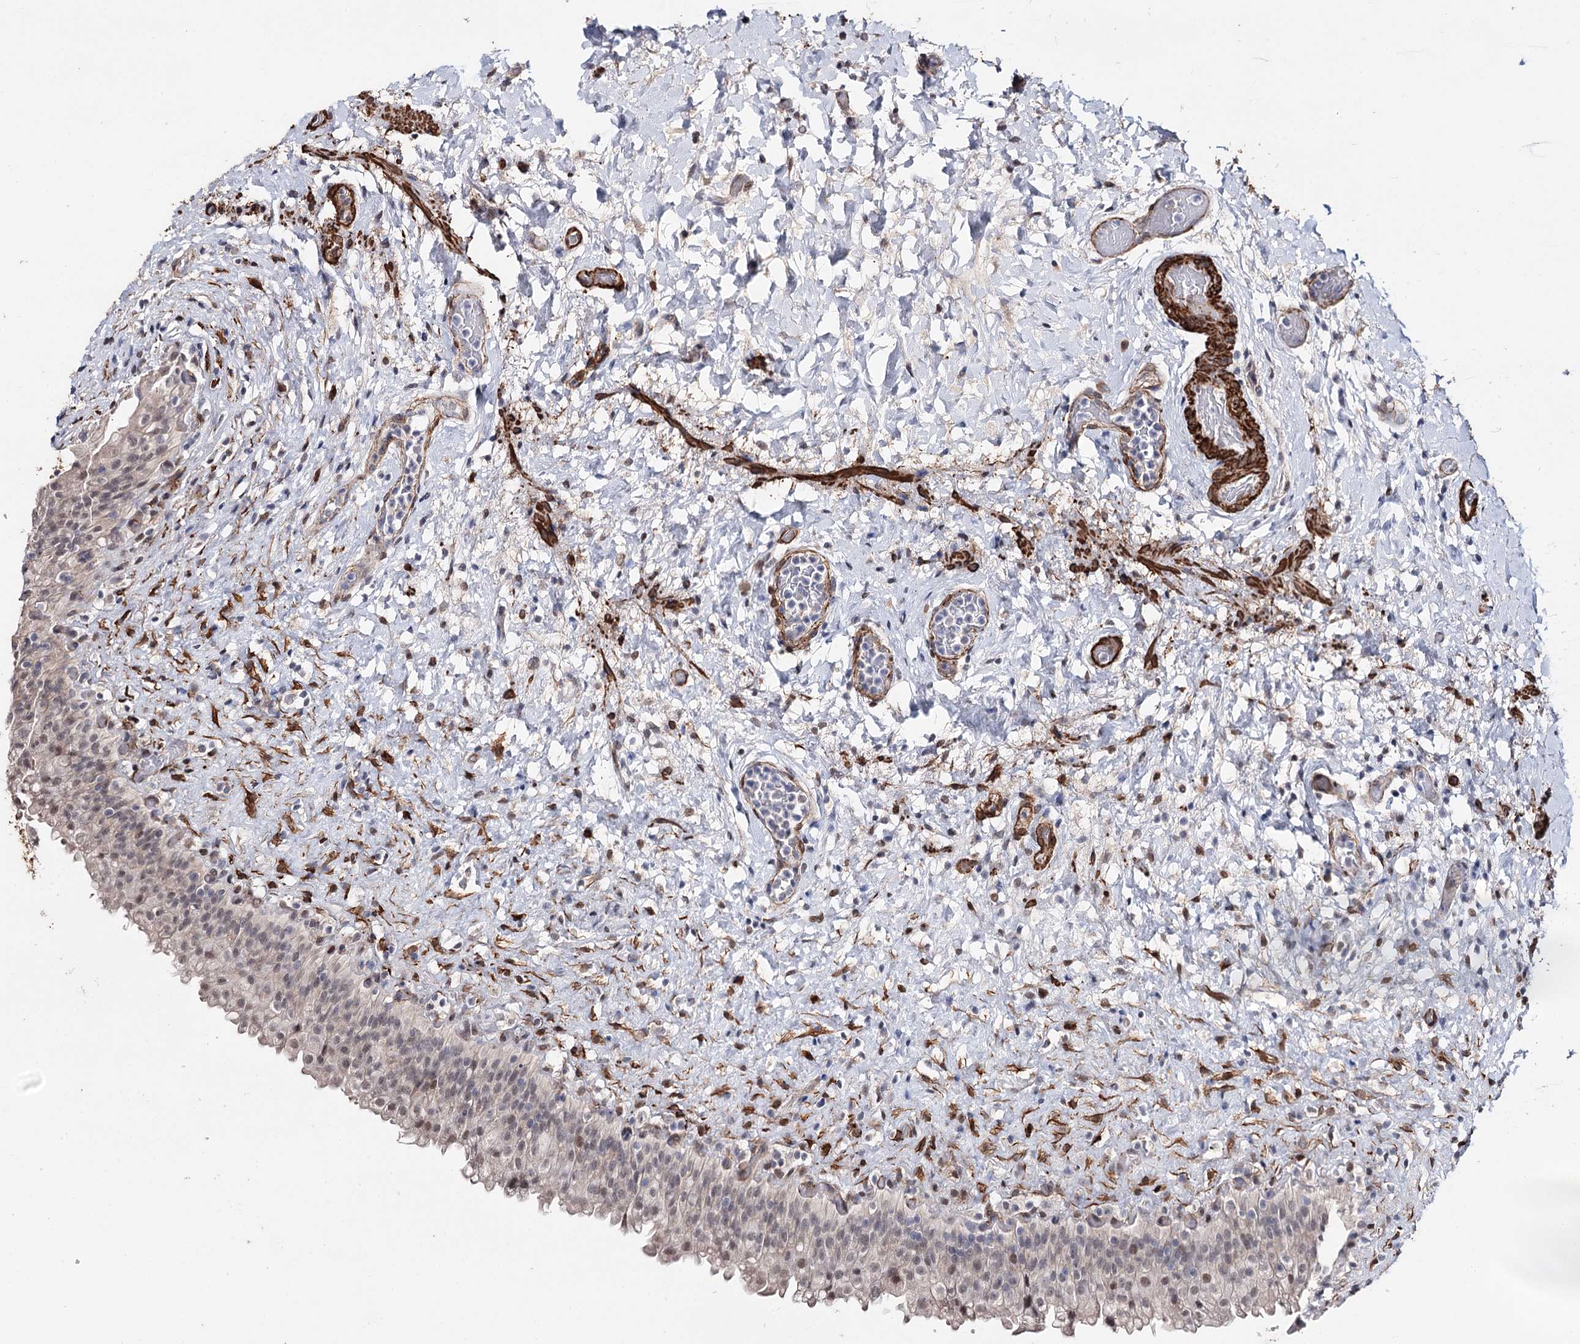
{"staining": {"intensity": "weak", "quantity": "25%-75%", "location": "nuclear"}, "tissue": "urinary bladder", "cell_type": "Urothelial cells", "image_type": "normal", "snomed": [{"axis": "morphology", "description": "Normal tissue, NOS"}, {"axis": "topography", "description": "Urinary bladder"}], "caption": "Immunohistochemistry micrograph of benign human urinary bladder stained for a protein (brown), which reveals low levels of weak nuclear expression in about 25%-75% of urothelial cells.", "gene": "CFAP46", "patient": {"sex": "female", "age": 27}}